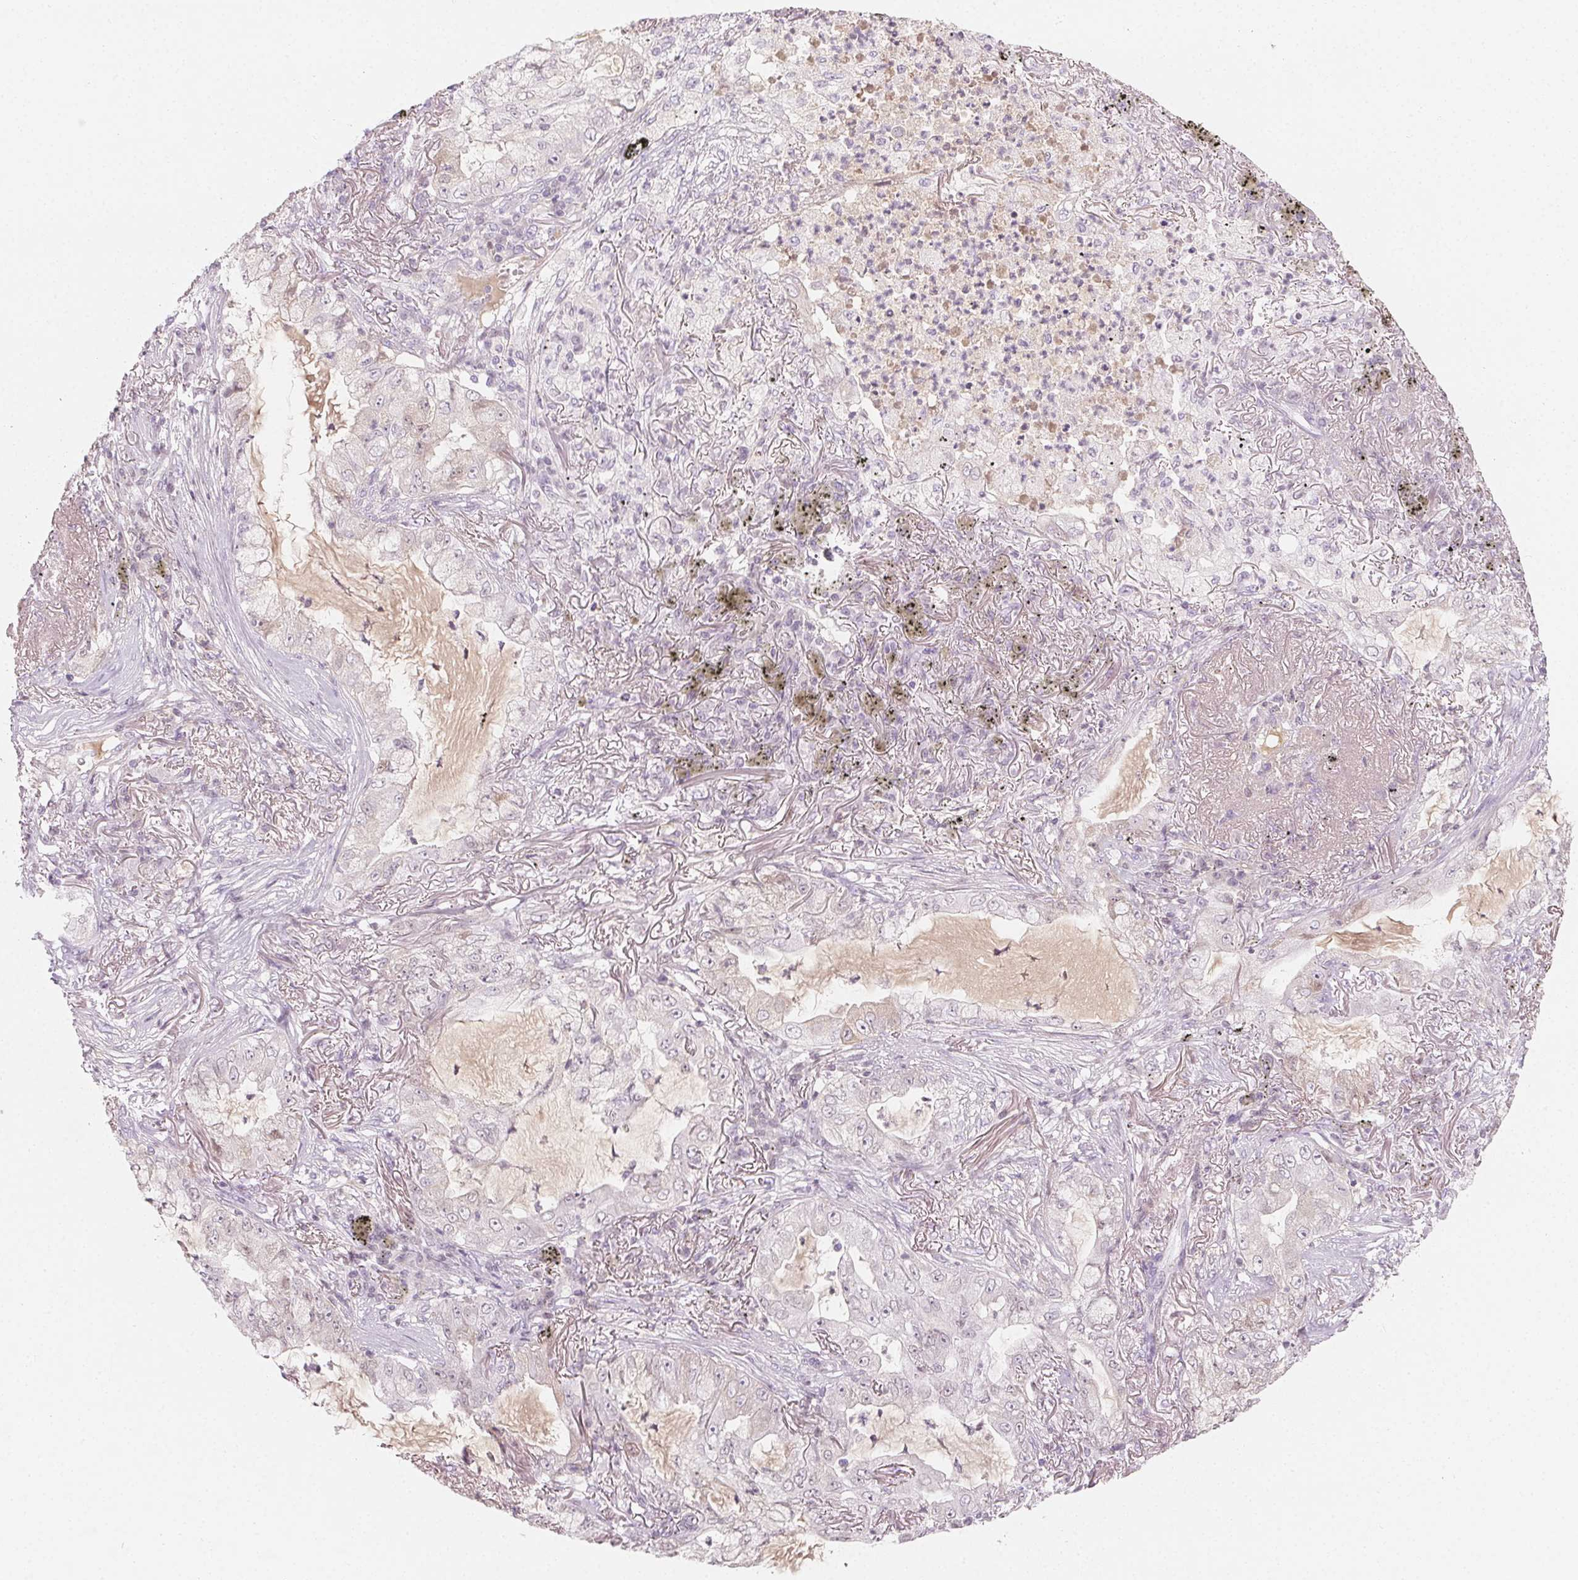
{"staining": {"intensity": "negative", "quantity": "none", "location": "none"}, "tissue": "lung cancer", "cell_type": "Tumor cells", "image_type": "cancer", "snomed": [{"axis": "morphology", "description": "Adenocarcinoma, NOS"}, {"axis": "topography", "description": "Lung"}], "caption": "Tumor cells are negative for brown protein staining in lung adenocarcinoma.", "gene": "AFM", "patient": {"sex": "female", "age": 73}}